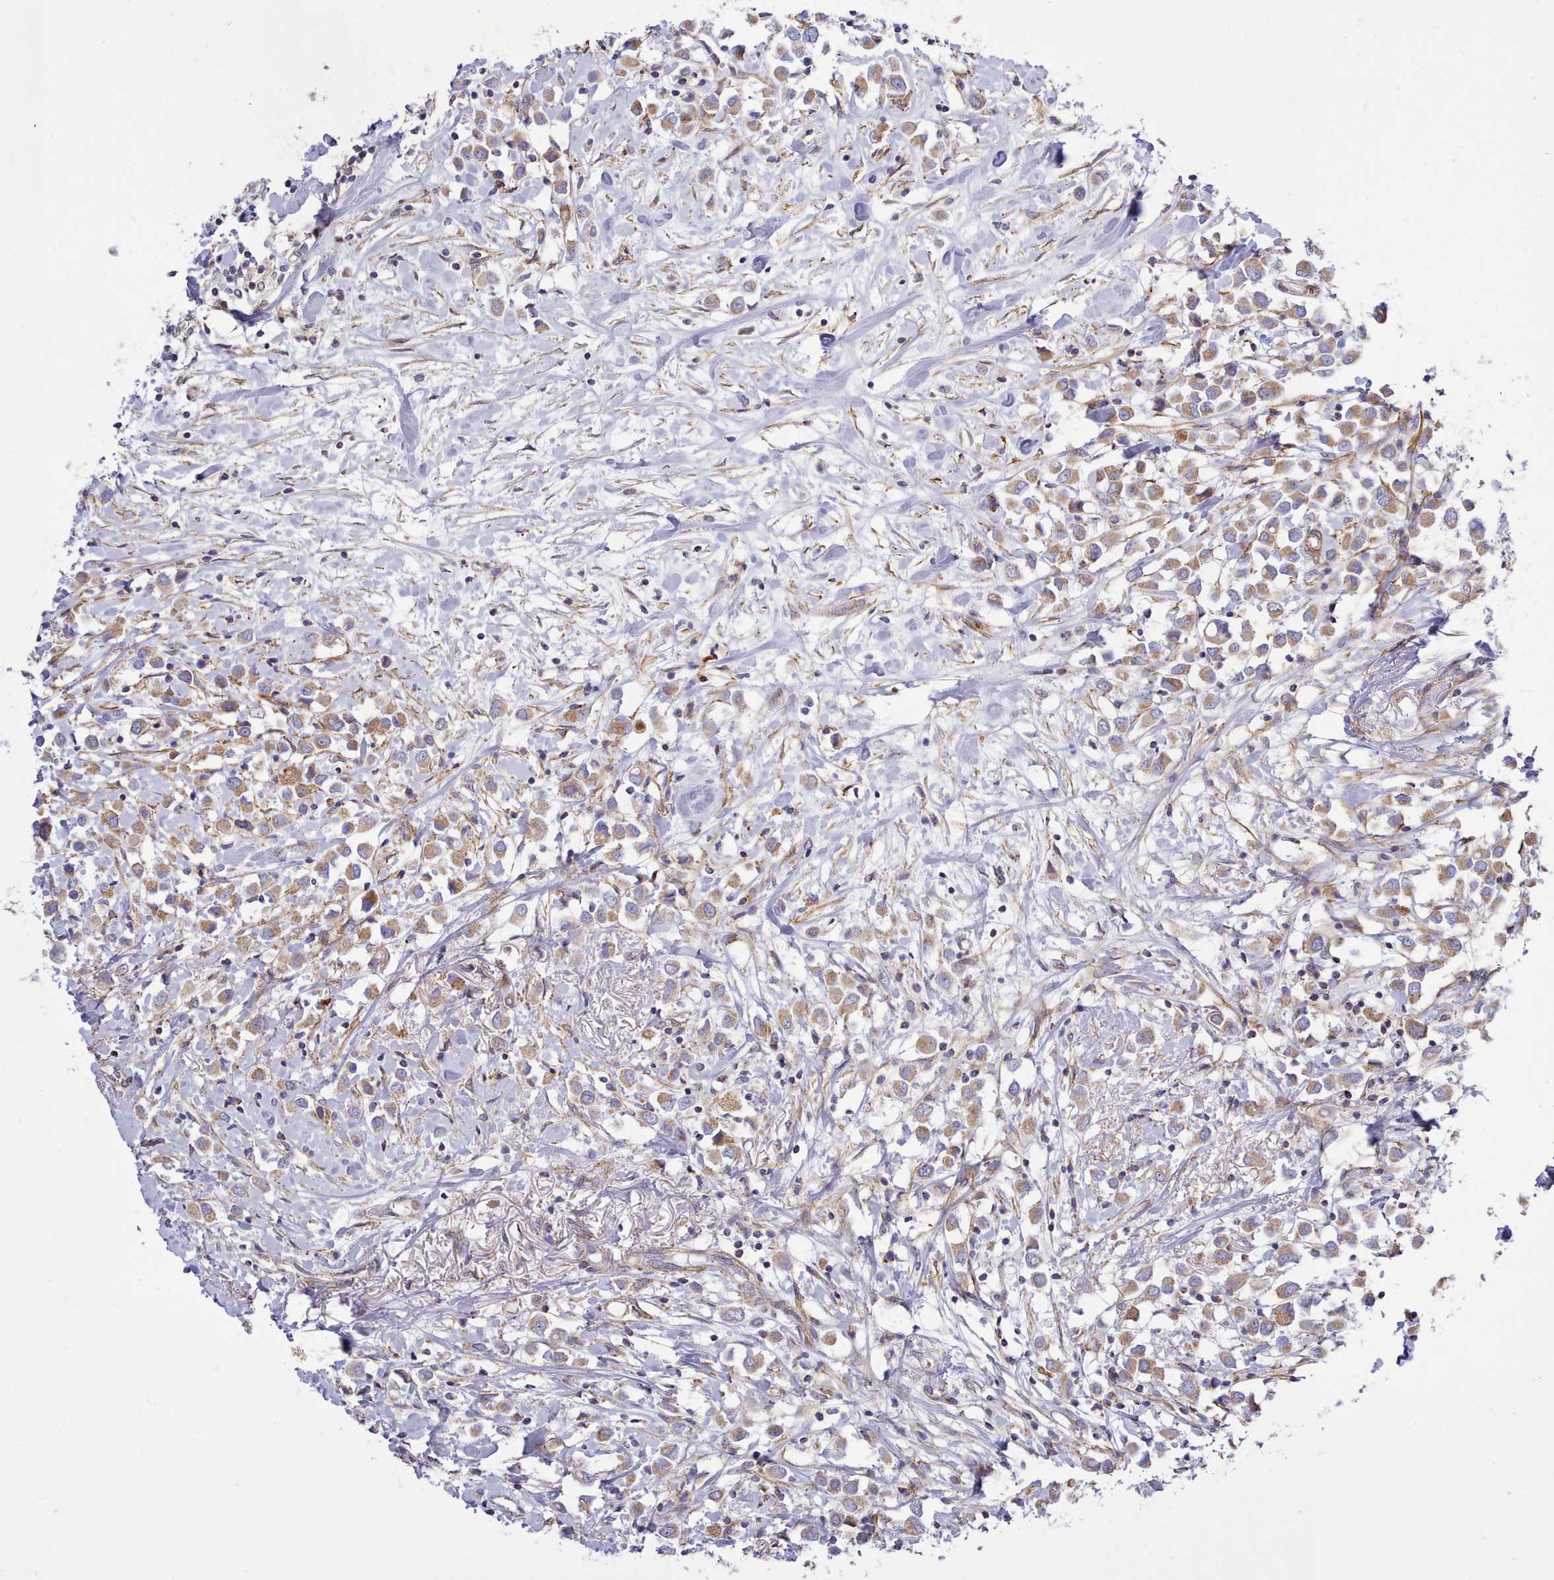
{"staining": {"intensity": "moderate", "quantity": ">75%", "location": "cytoplasmic/membranous"}, "tissue": "breast cancer", "cell_type": "Tumor cells", "image_type": "cancer", "snomed": [{"axis": "morphology", "description": "Duct carcinoma"}, {"axis": "topography", "description": "Breast"}], "caption": "Immunohistochemistry of infiltrating ductal carcinoma (breast) shows medium levels of moderate cytoplasmic/membranous positivity in approximately >75% of tumor cells.", "gene": "MRPL21", "patient": {"sex": "female", "age": 61}}